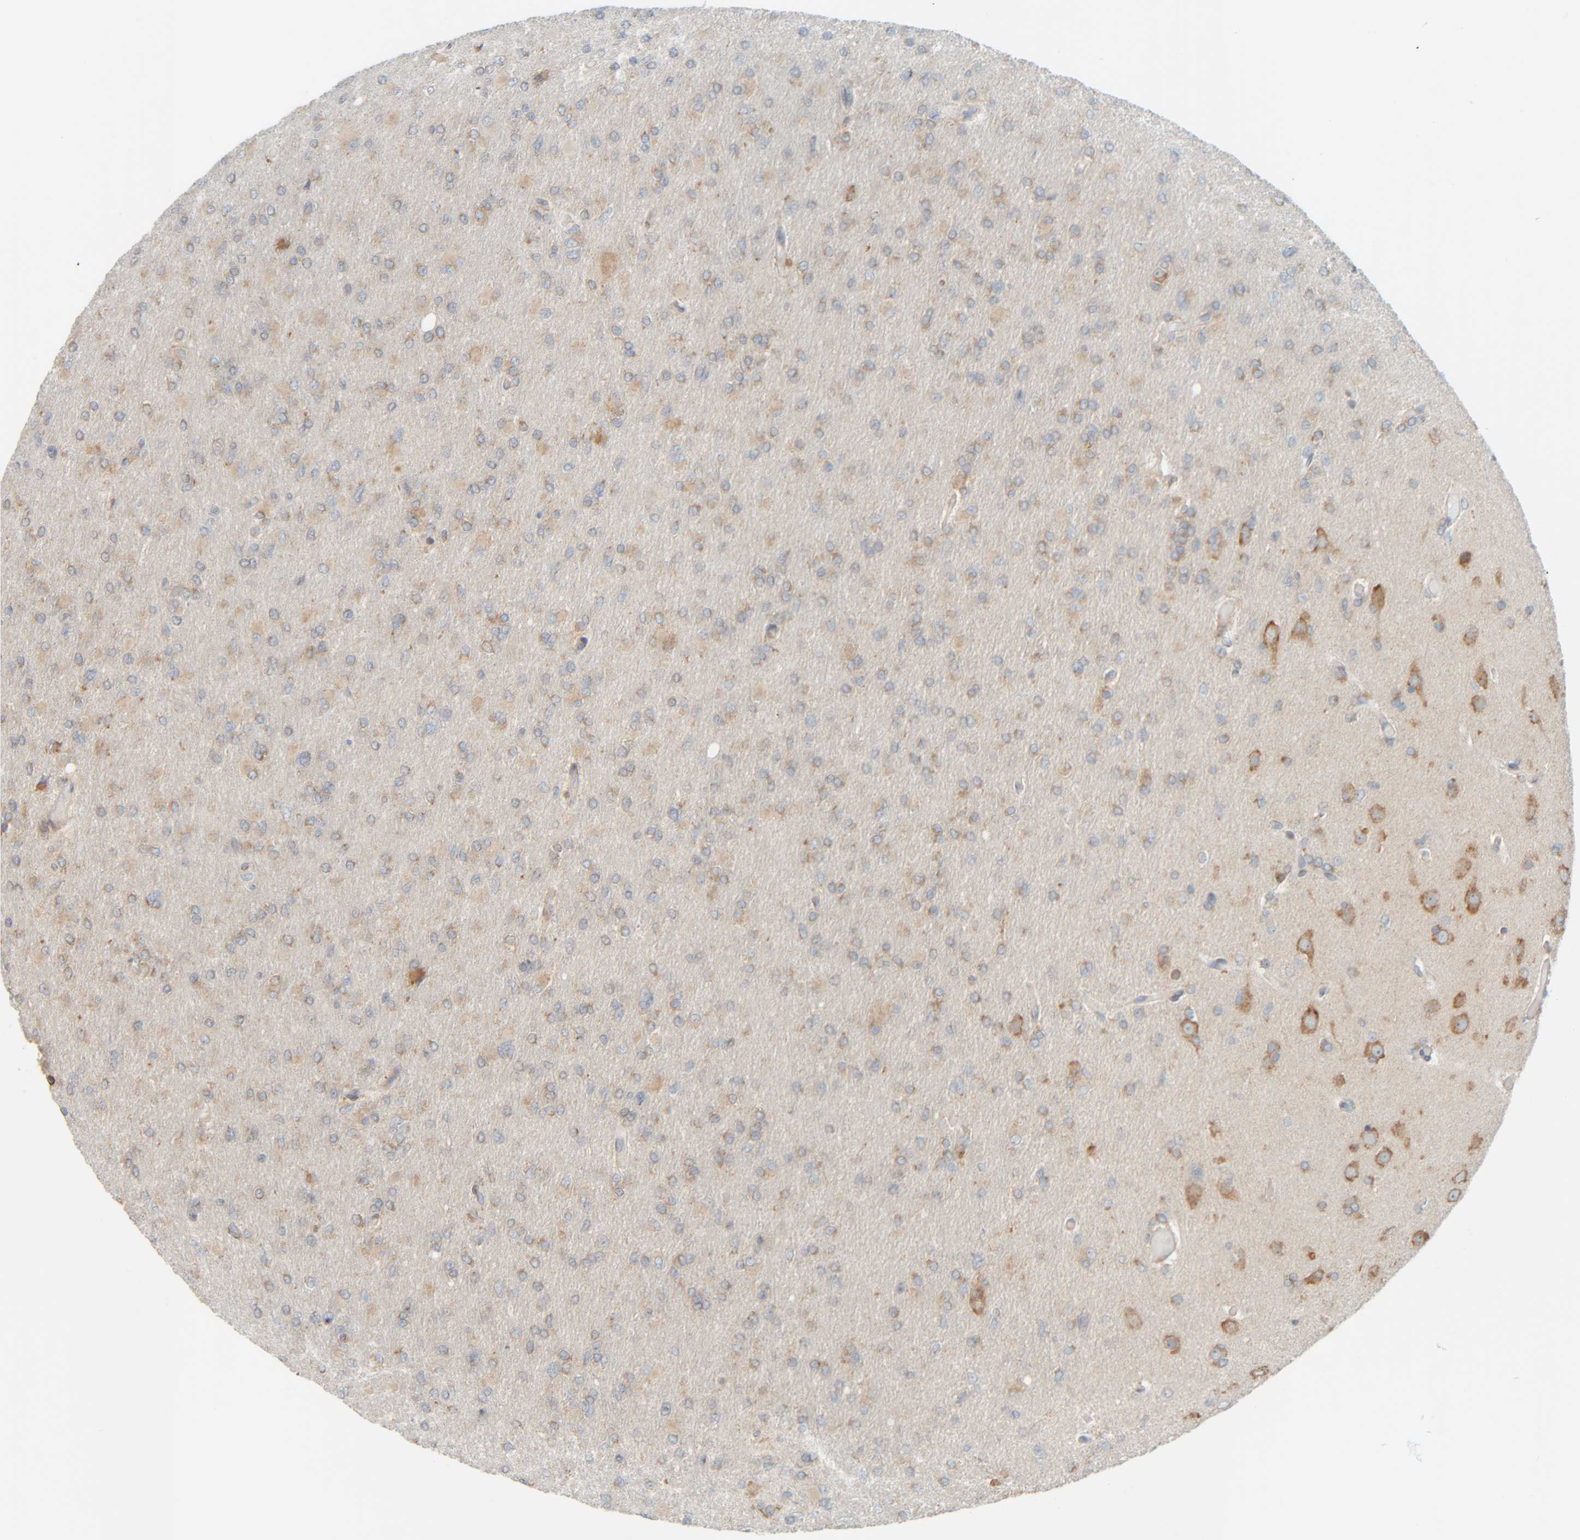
{"staining": {"intensity": "weak", "quantity": "25%-75%", "location": "cytoplasmic/membranous"}, "tissue": "glioma", "cell_type": "Tumor cells", "image_type": "cancer", "snomed": [{"axis": "morphology", "description": "Glioma, malignant, High grade"}, {"axis": "topography", "description": "Cerebral cortex"}], "caption": "Malignant glioma (high-grade) stained with DAB (3,3'-diaminobenzidine) IHC displays low levels of weak cytoplasmic/membranous positivity in approximately 25%-75% of tumor cells.", "gene": "CCDC57", "patient": {"sex": "female", "age": 36}}